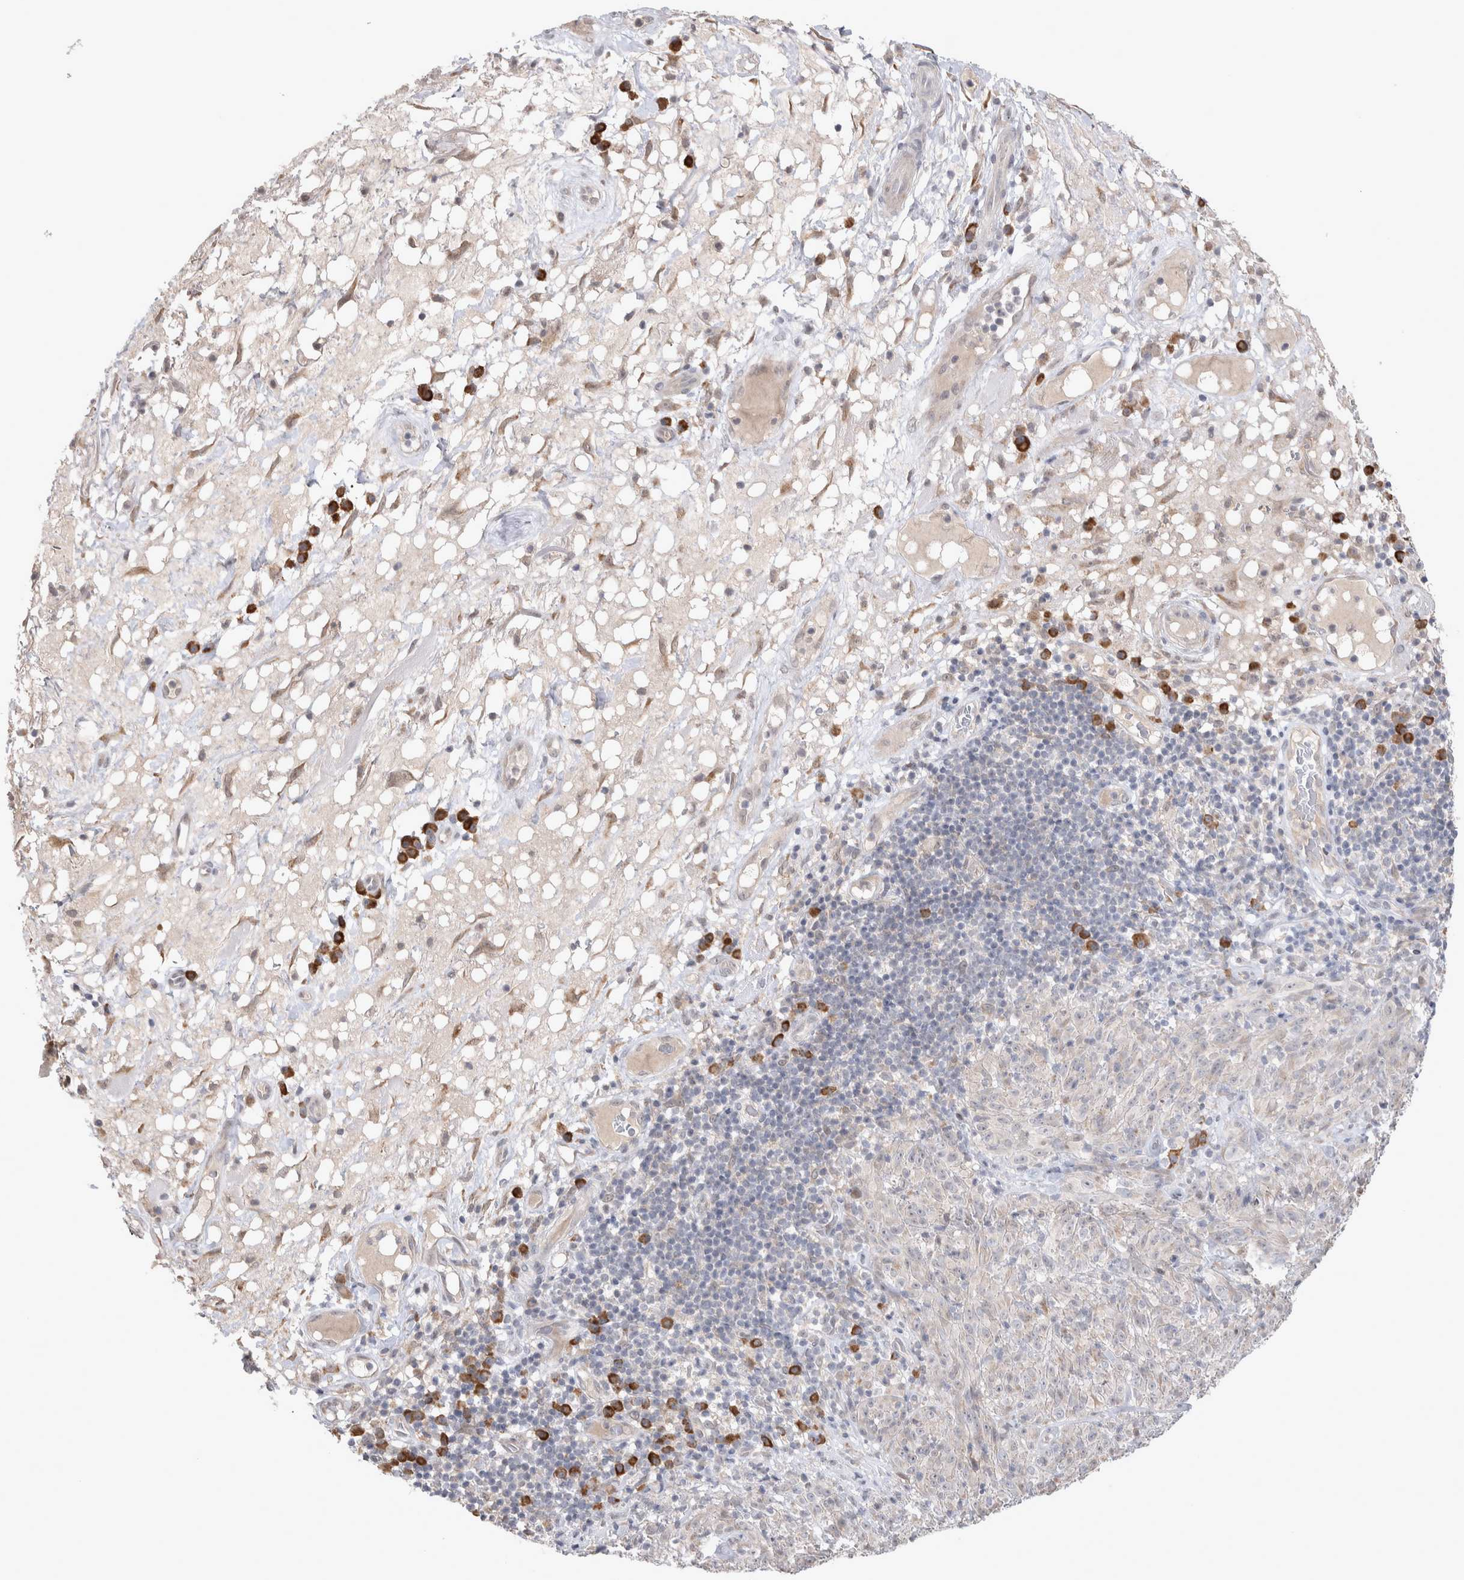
{"staining": {"intensity": "weak", "quantity": "<25%", "location": "cytoplasmic/membranous"}, "tissue": "melanoma", "cell_type": "Tumor cells", "image_type": "cancer", "snomed": [{"axis": "morphology", "description": "Malignant melanoma, NOS"}, {"axis": "topography", "description": "Skin of head"}], "caption": "Image shows no significant protein staining in tumor cells of malignant melanoma.", "gene": "CUL2", "patient": {"sex": "male", "age": 96}}